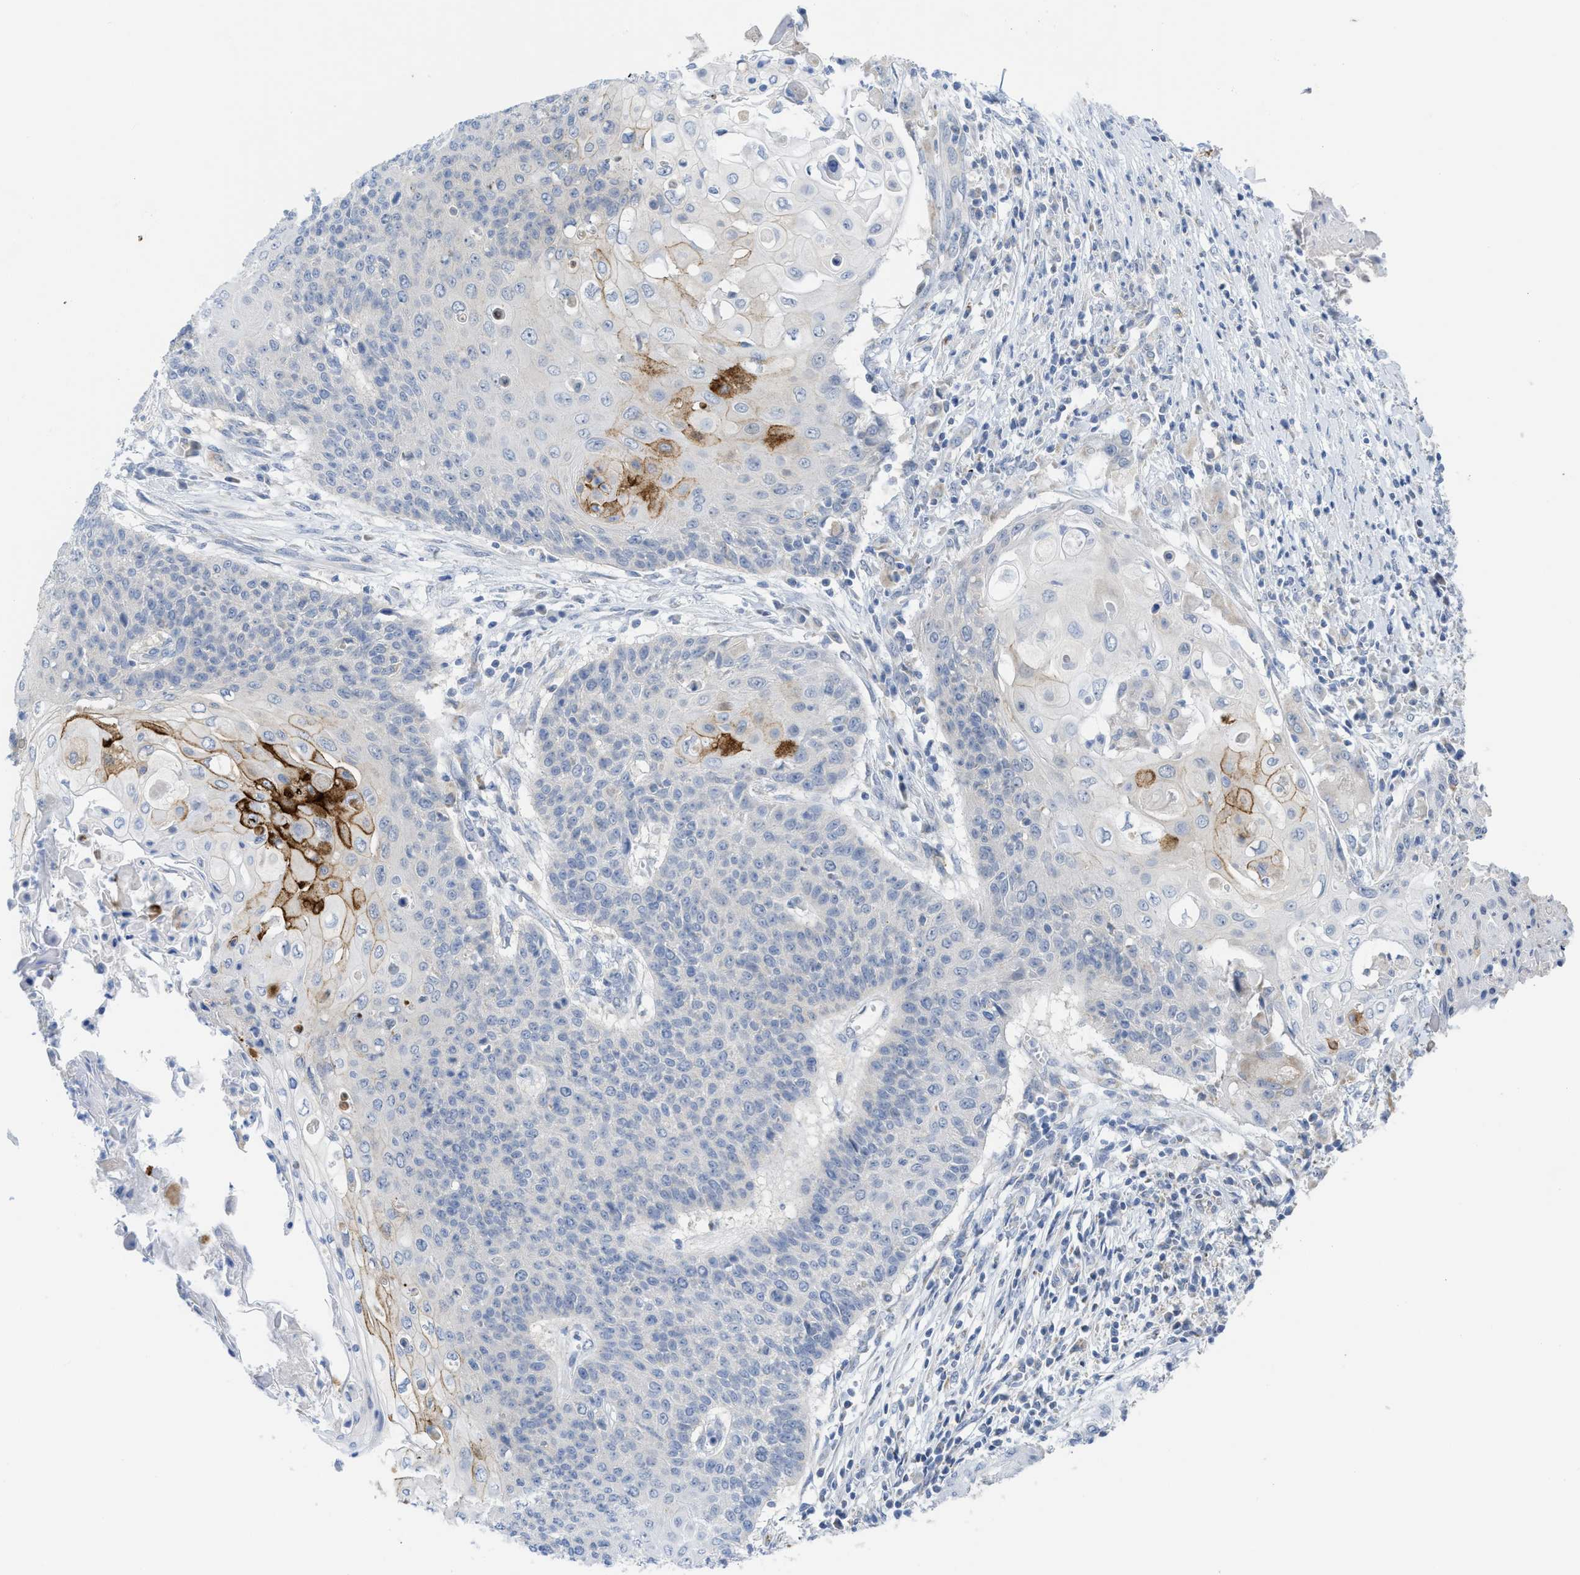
{"staining": {"intensity": "negative", "quantity": "none", "location": "none"}, "tissue": "cervical cancer", "cell_type": "Tumor cells", "image_type": "cancer", "snomed": [{"axis": "morphology", "description": "Squamous cell carcinoma, NOS"}, {"axis": "topography", "description": "Cervix"}], "caption": "Immunohistochemistry of human cervical squamous cell carcinoma displays no expression in tumor cells.", "gene": "GATD3", "patient": {"sex": "female", "age": 39}}